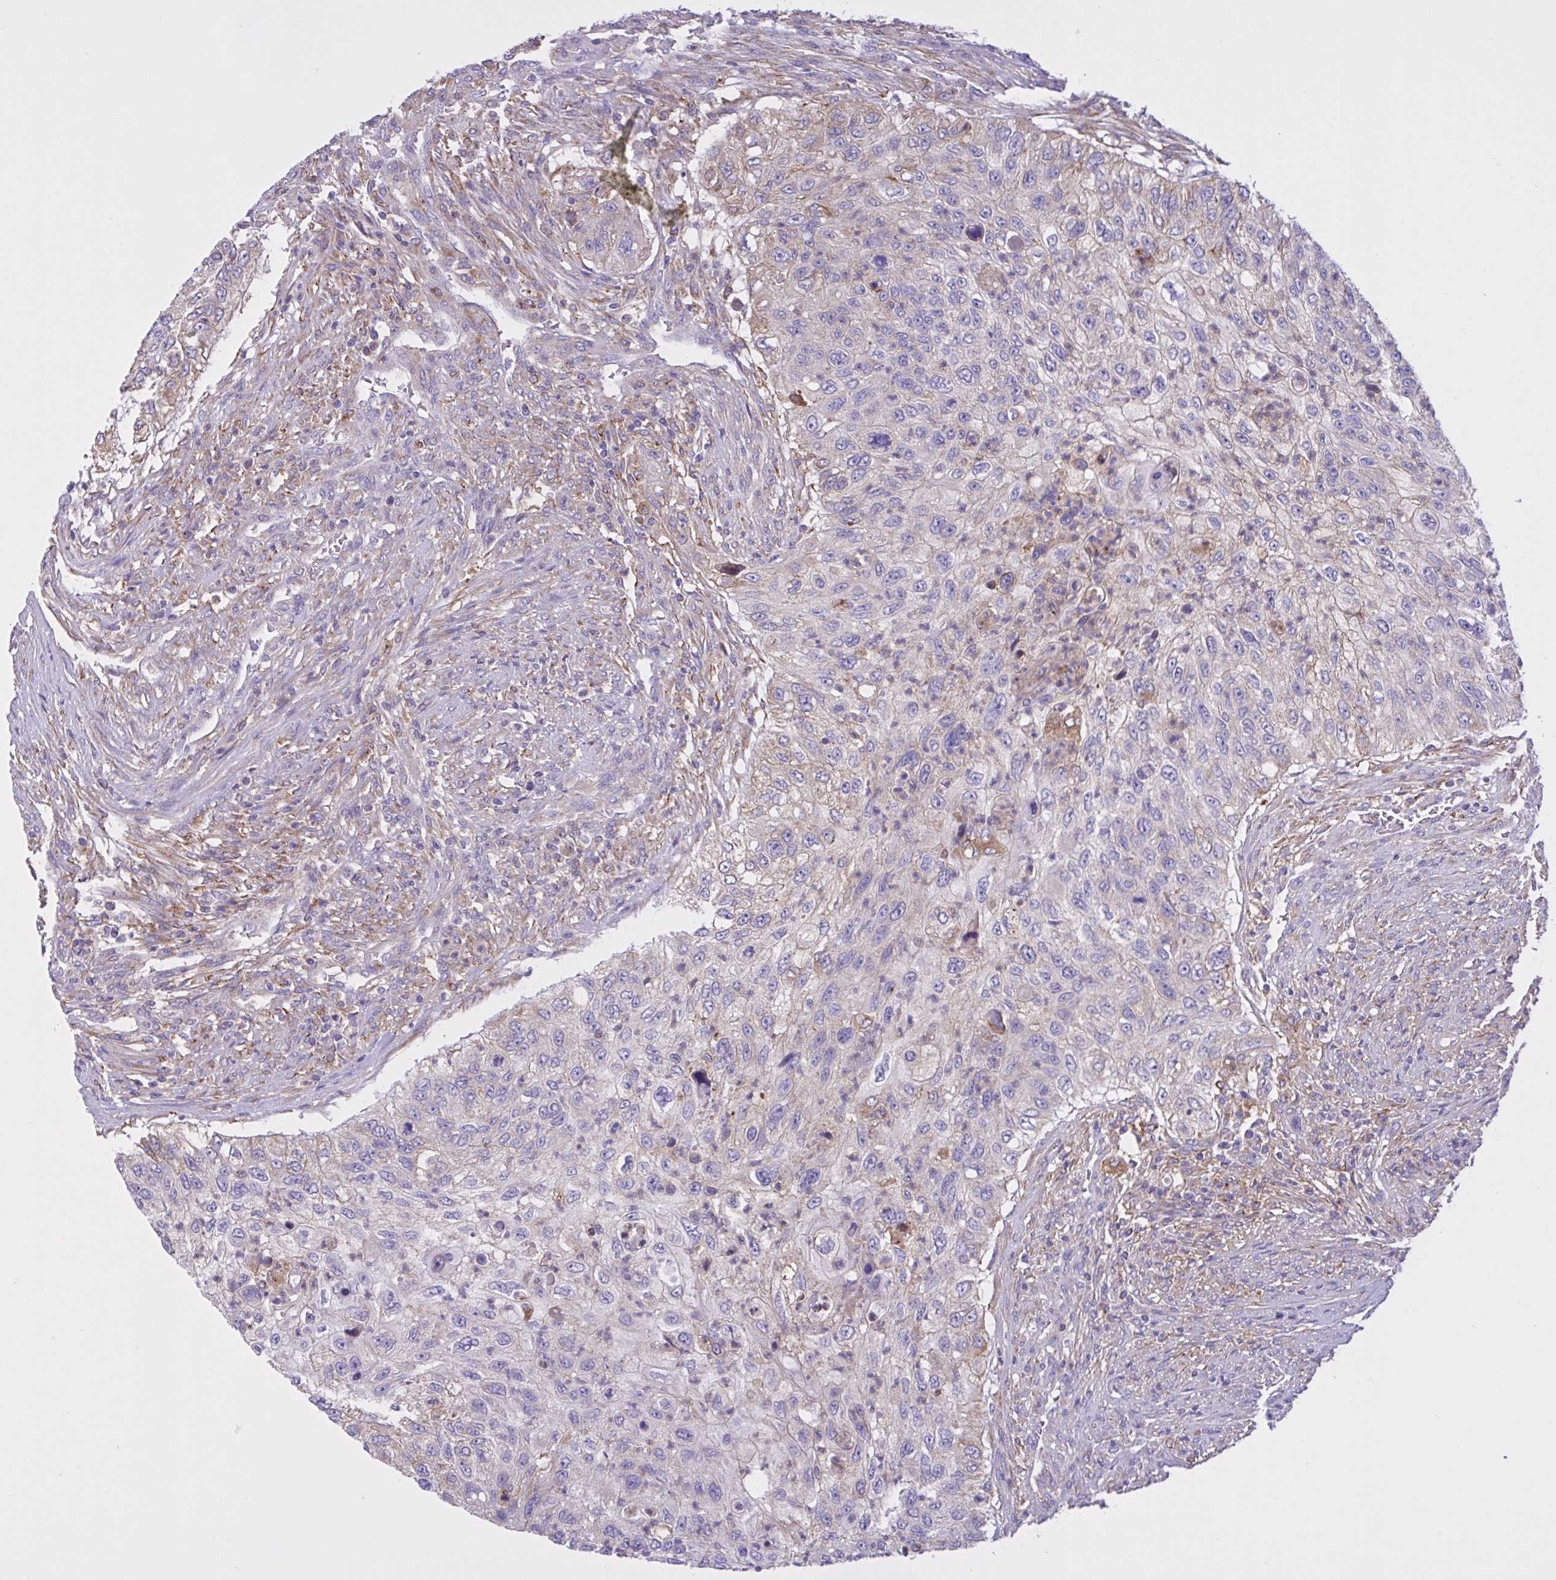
{"staining": {"intensity": "weak", "quantity": "<25%", "location": "cytoplasmic/membranous"}, "tissue": "urothelial cancer", "cell_type": "Tumor cells", "image_type": "cancer", "snomed": [{"axis": "morphology", "description": "Urothelial carcinoma, High grade"}, {"axis": "topography", "description": "Urinary bladder"}], "caption": "Immunohistochemical staining of high-grade urothelial carcinoma reveals no significant positivity in tumor cells.", "gene": "OR51M1", "patient": {"sex": "female", "age": 60}}